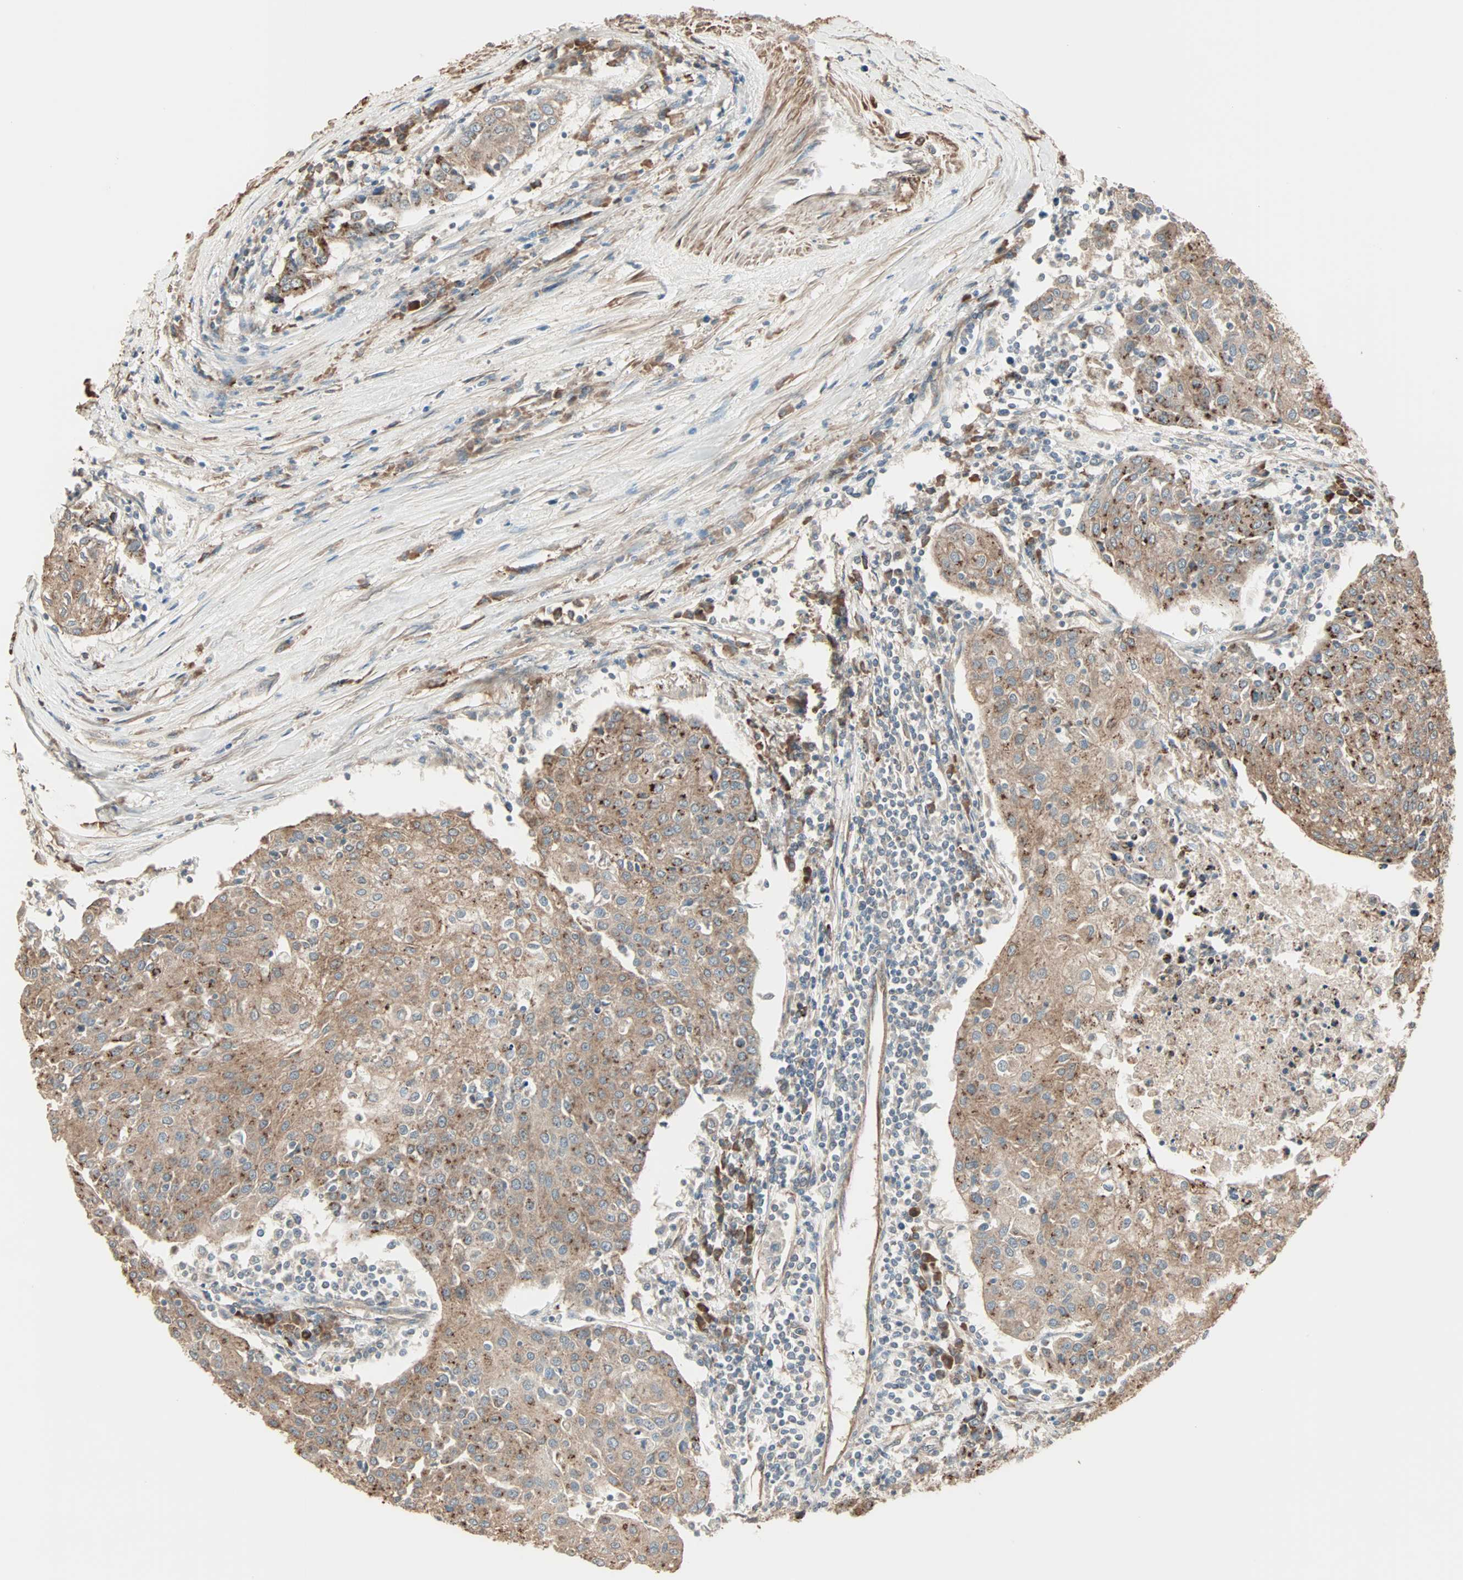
{"staining": {"intensity": "moderate", "quantity": ">75%", "location": "cytoplasmic/membranous"}, "tissue": "urothelial cancer", "cell_type": "Tumor cells", "image_type": "cancer", "snomed": [{"axis": "morphology", "description": "Urothelial carcinoma, High grade"}, {"axis": "topography", "description": "Urinary bladder"}], "caption": "A photomicrograph of high-grade urothelial carcinoma stained for a protein shows moderate cytoplasmic/membranous brown staining in tumor cells. The protein is stained brown, and the nuclei are stained in blue (DAB (3,3'-diaminobenzidine) IHC with brightfield microscopy, high magnification).", "gene": "GALNT3", "patient": {"sex": "female", "age": 85}}